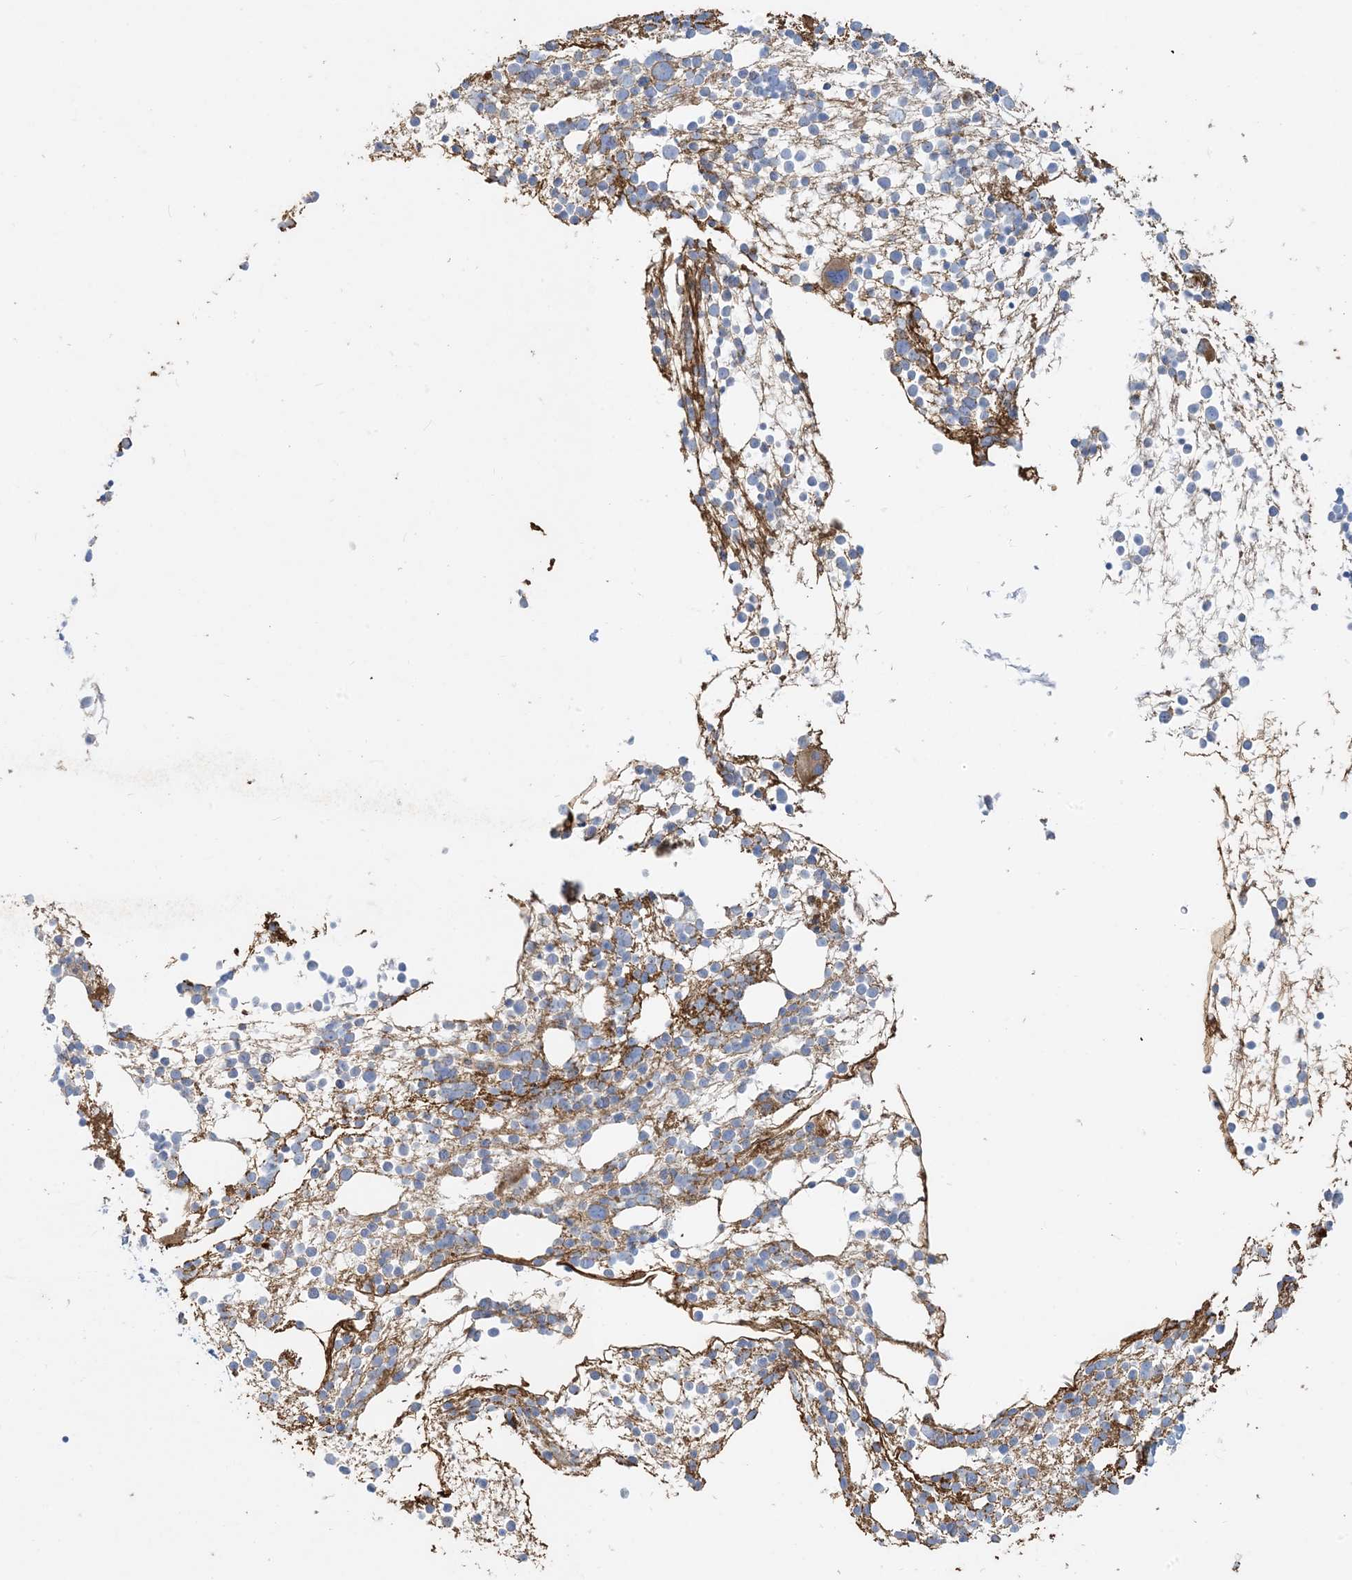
{"staining": {"intensity": "moderate", "quantity": "<25%", "location": "cytoplasmic/membranous"}, "tissue": "bone marrow", "cell_type": "Hematopoietic cells", "image_type": "normal", "snomed": [{"axis": "morphology", "description": "Normal tissue, NOS"}, {"axis": "topography", "description": "Bone marrow"}], "caption": "Hematopoietic cells show low levels of moderate cytoplasmic/membranous positivity in about <25% of cells in unremarkable bone marrow.", "gene": "GTF3C2", "patient": {"sex": "male", "age": 54}}